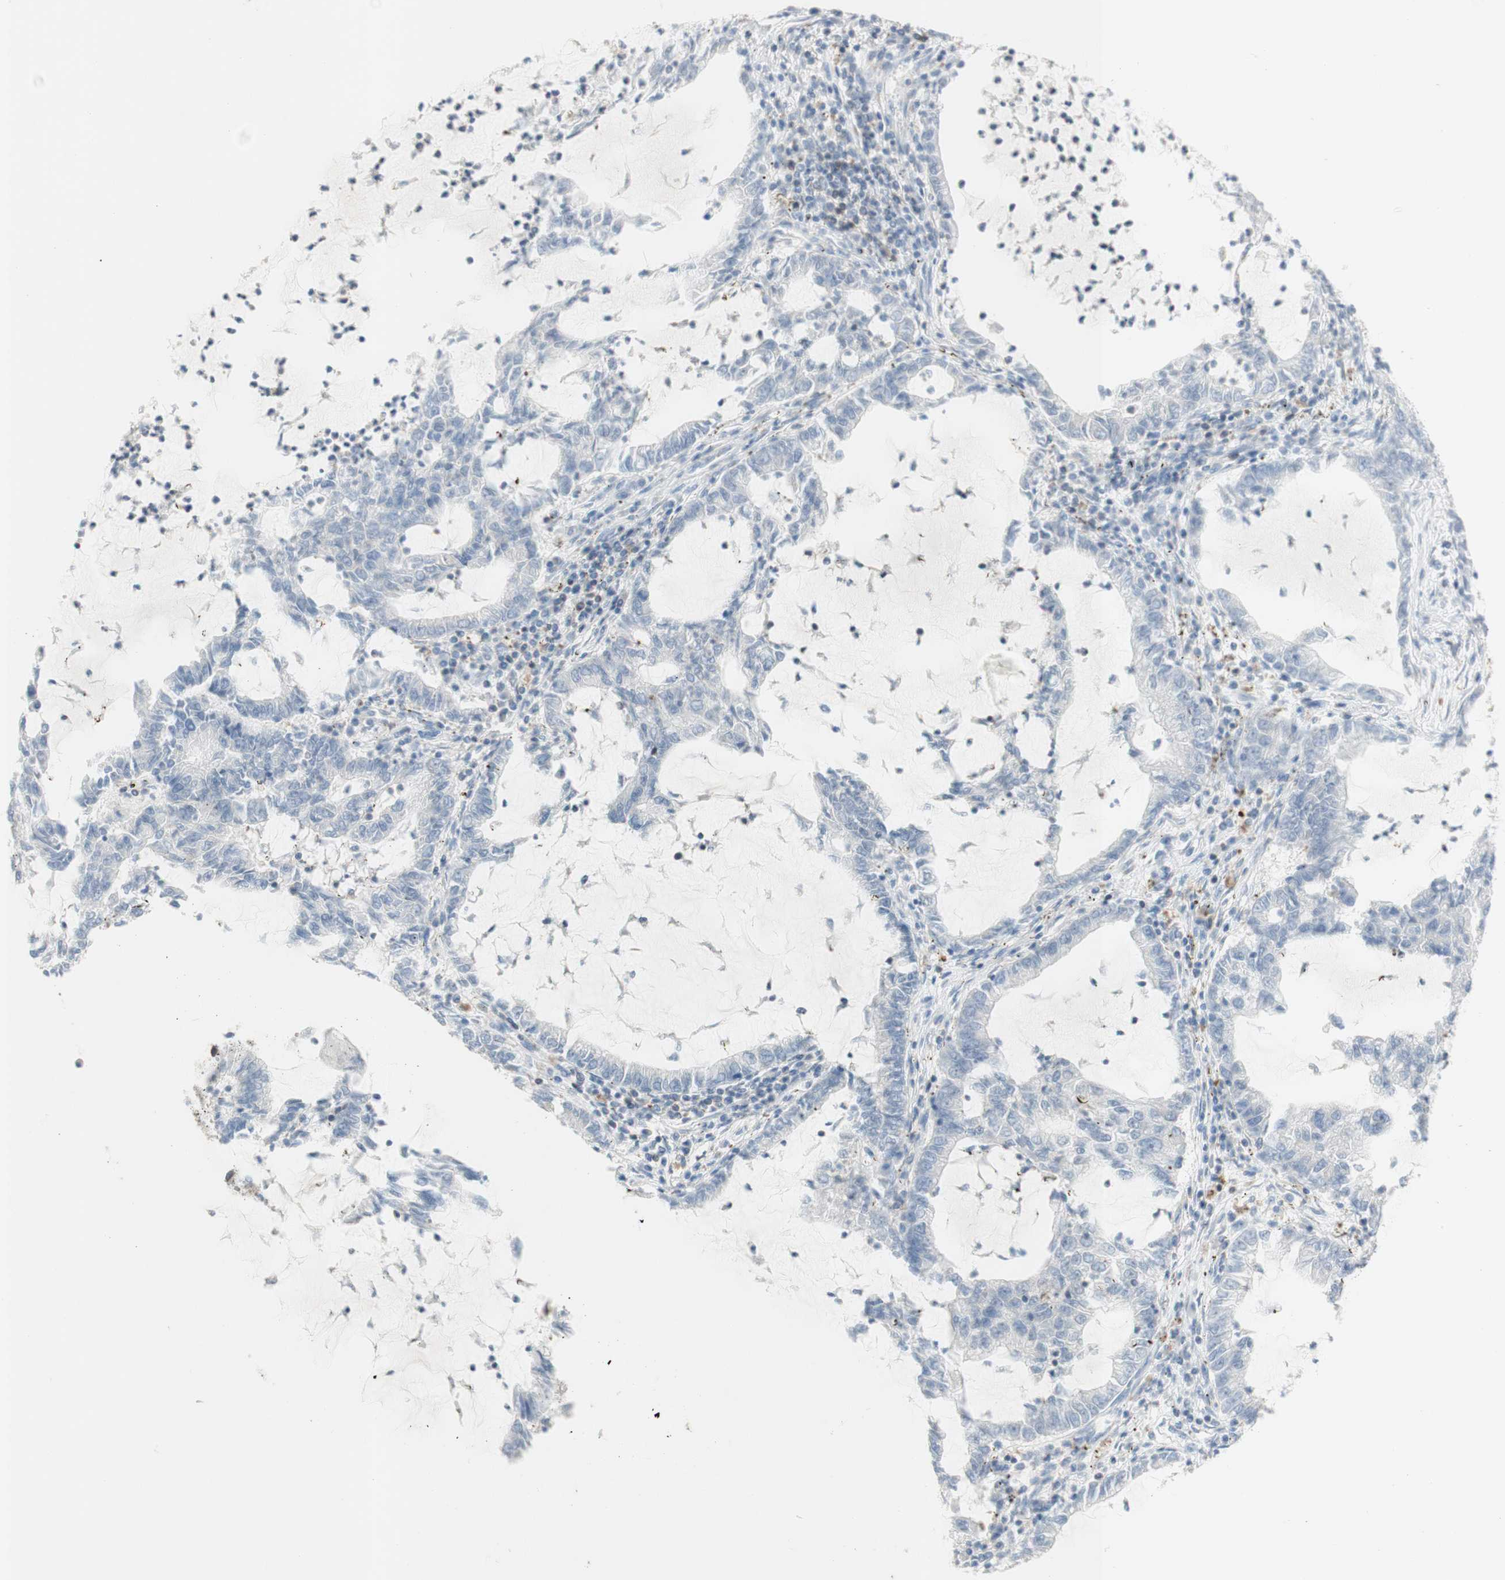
{"staining": {"intensity": "negative", "quantity": "none", "location": "none"}, "tissue": "lung cancer", "cell_type": "Tumor cells", "image_type": "cancer", "snomed": [{"axis": "morphology", "description": "Adenocarcinoma, NOS"}, {"axis": "topography", "description": "Lung"}], "caption": "The IHC image has no significant positivity in tumor cells of lung adenocarcinoma tissue.", "gene": "SPINK6", "patient": {"sex": "female", "age": 51}}